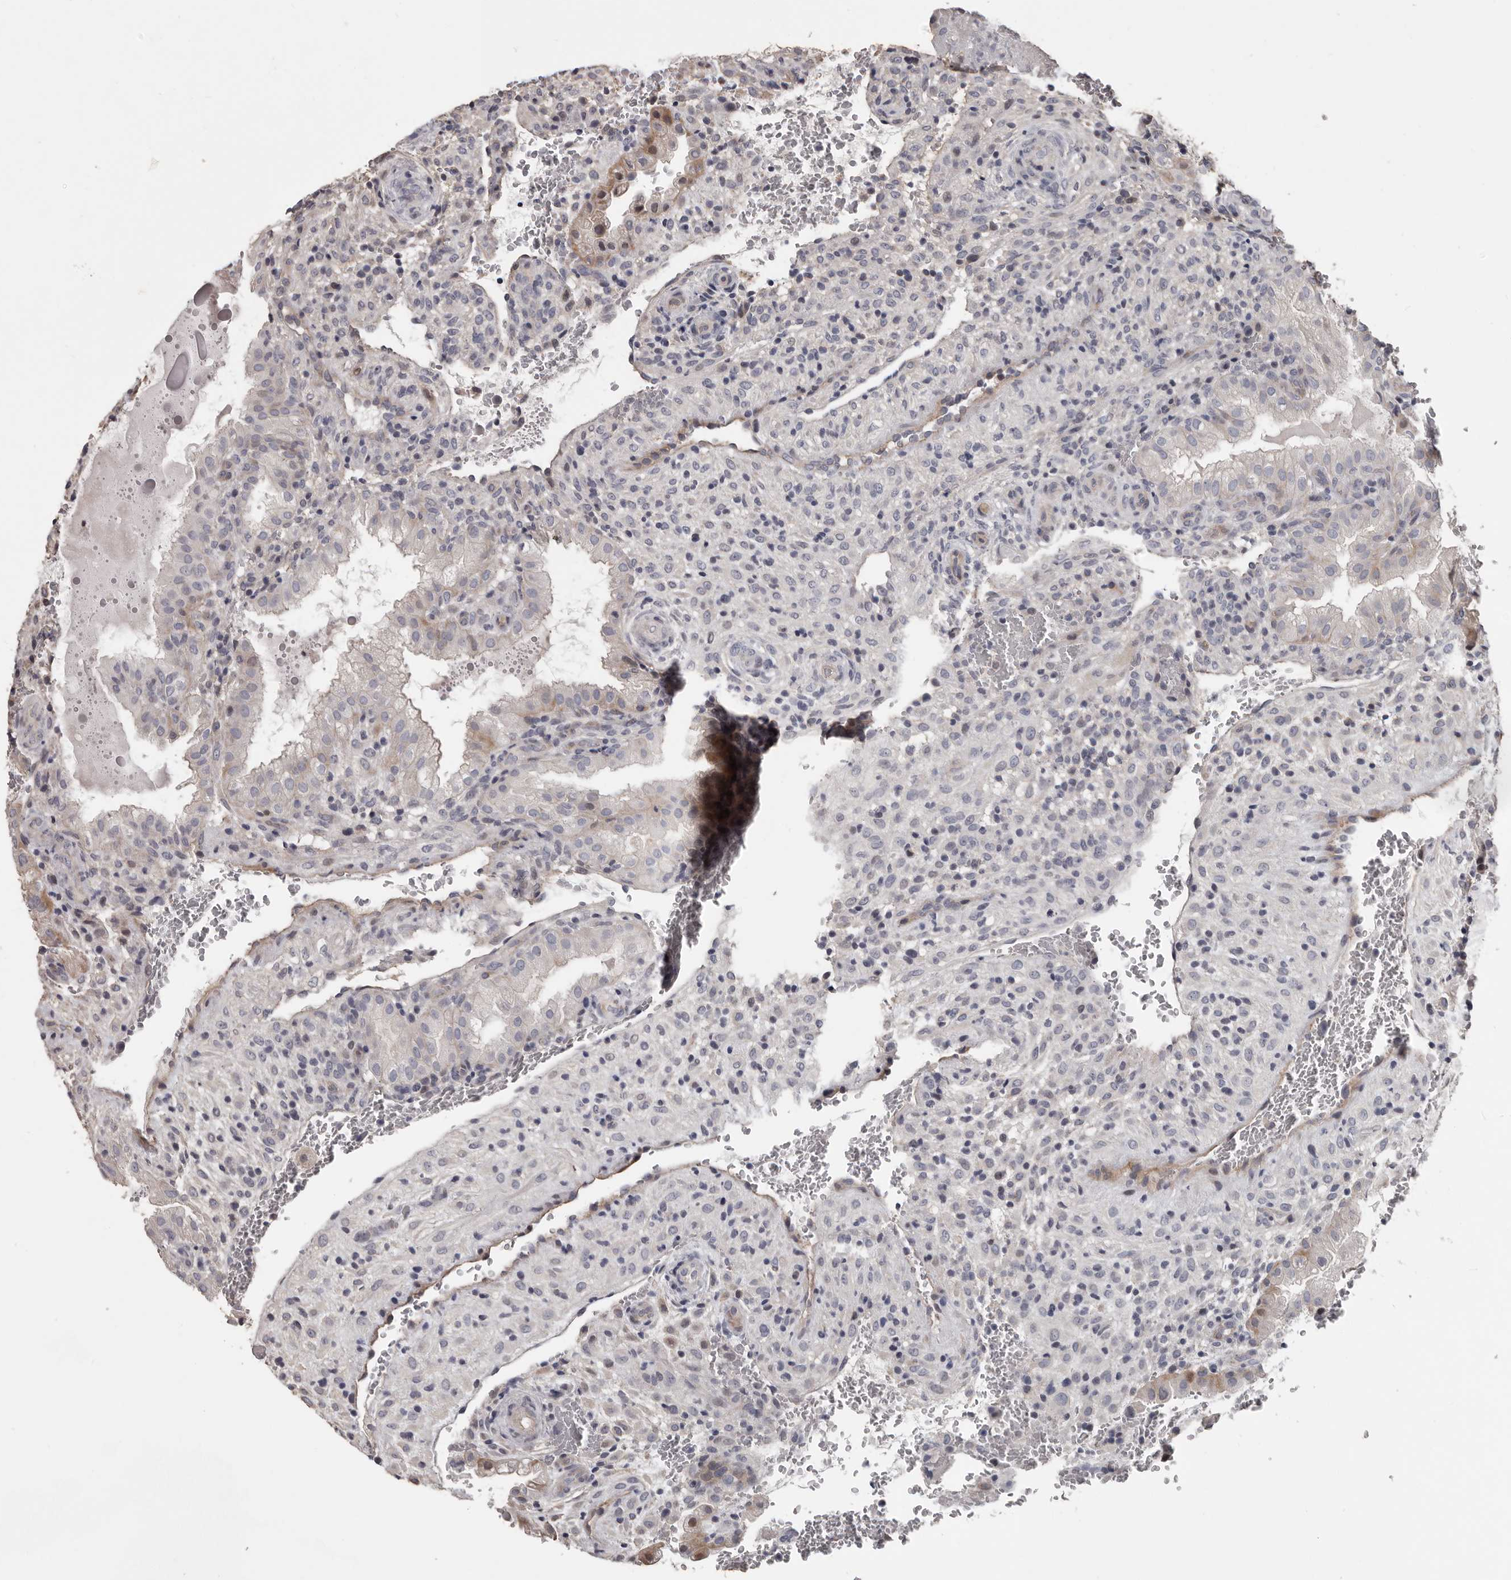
{"staining": {"intensity": "negative", "quantity": "none", "location": "none"}, "tissue": "placenta", "cell_type": "Decidual cells", "image_type": "normal", "snomed": [{"axis": "morphology", "description": "Normal tissue, NOS"}, {"axis": "topography", "description": "Placenta"}], "caption": "Immunohistochemistry (IHC) image of normal human placenta stained for a protein (brown), which exhibits no staining in decidual cells.", "gene": "RNF217", "patient": {"sex": "female", "age": 35}}